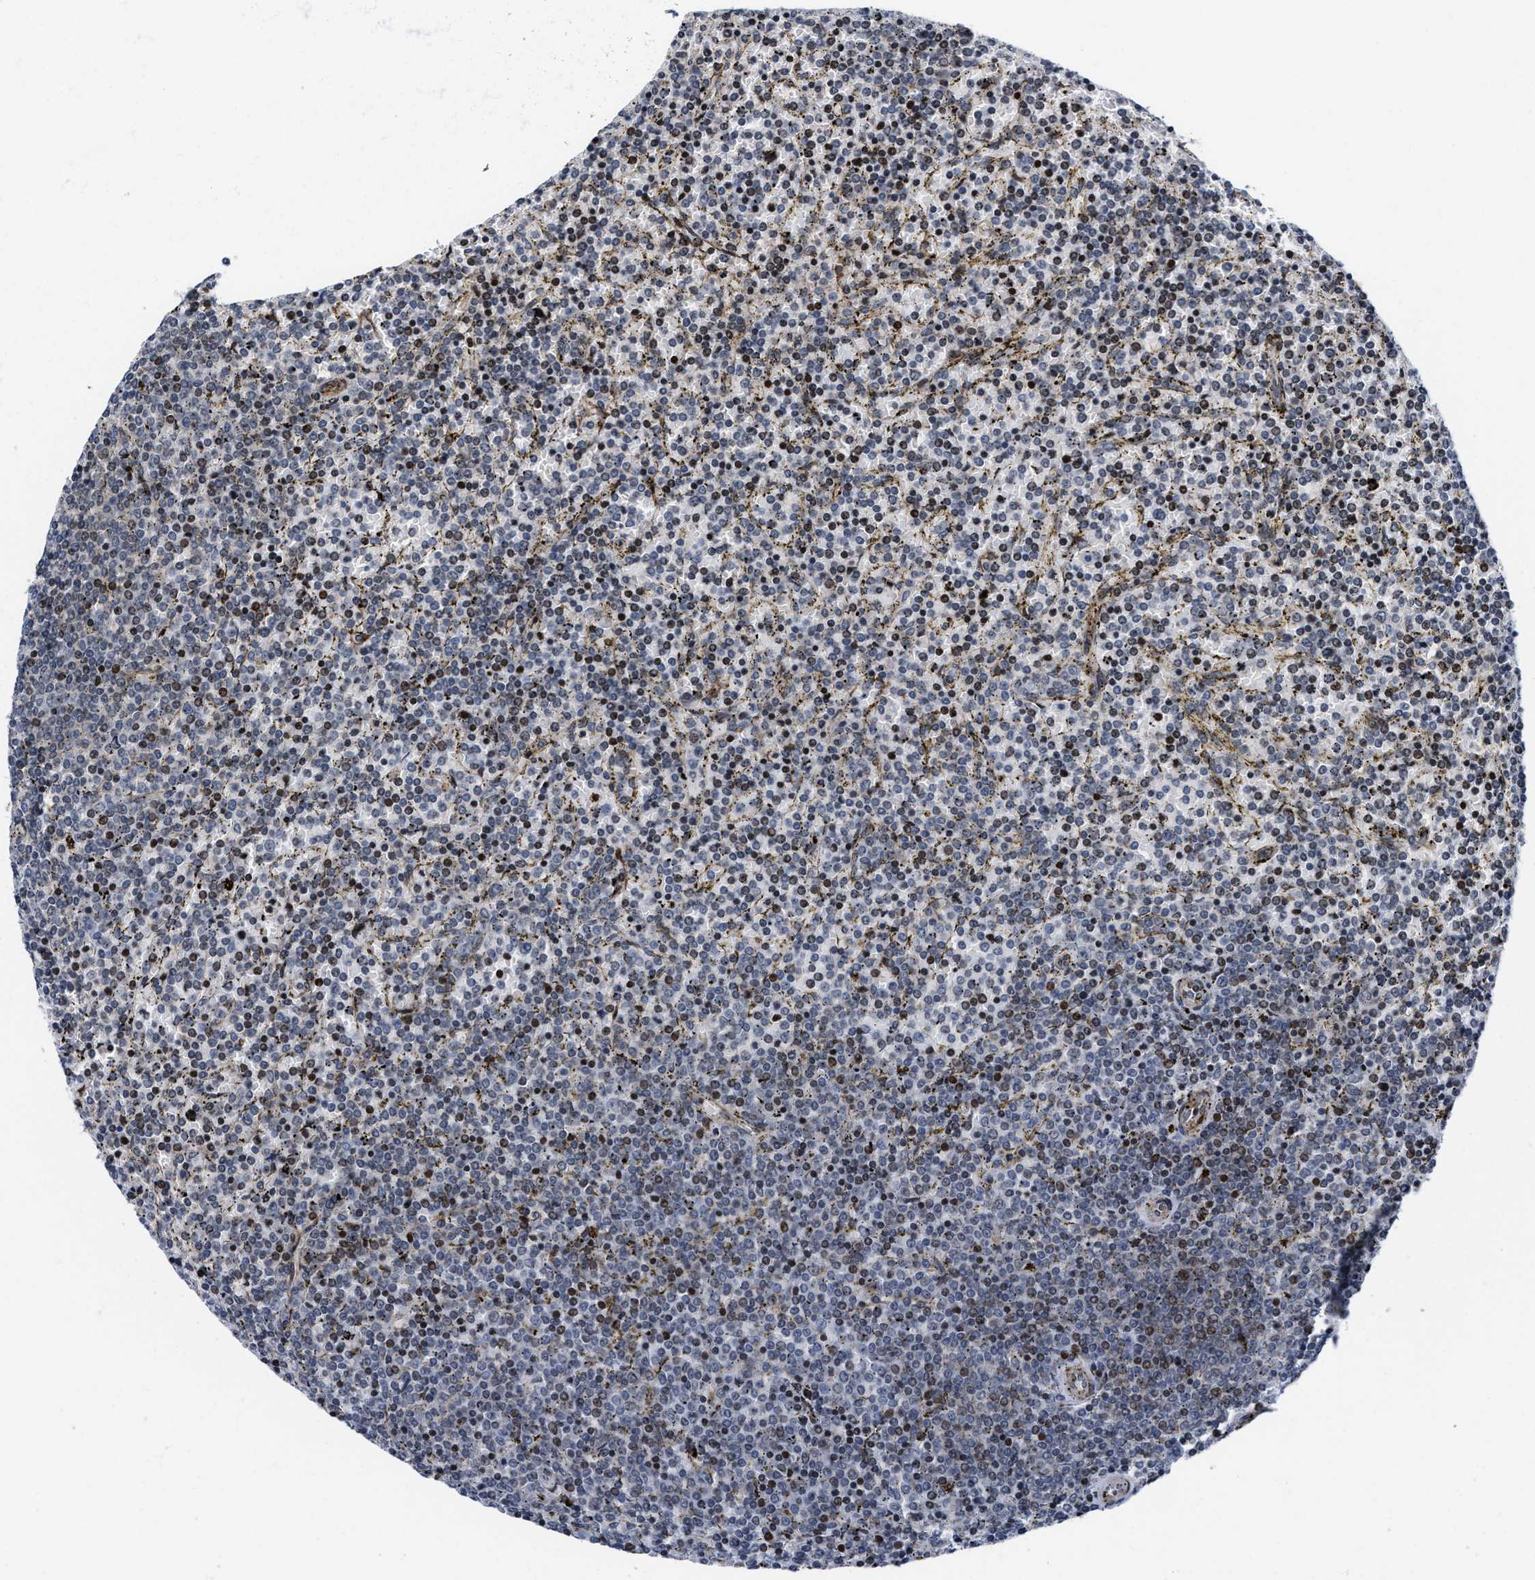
{"staining": {"intensity": "moderate", "quantity": "25%-75%", "location": "cytoplasmic/membranous"}, "tissue": "lymphoma", "cell_type": "Tumor cells", "image_type": "cancer", "snomed": [{"axis": "morphology", "description": "Malignant lymphoma, non-Hodgkin's type, Low grade"}, {"axis": "topography", "description": "Spleen"}], "caption": "Immunohistochemistry (IHC) image of malignant lymphoma, non-Hodgkin's type (low-grade) stained for a protein (brown), which displays medium levels of moderate cytoplasmic/membranous staining in approximately 25%-75% of tumor cells.", "gene": "TGFB1I1", "patient": {"sex": "female", "age": 77}}